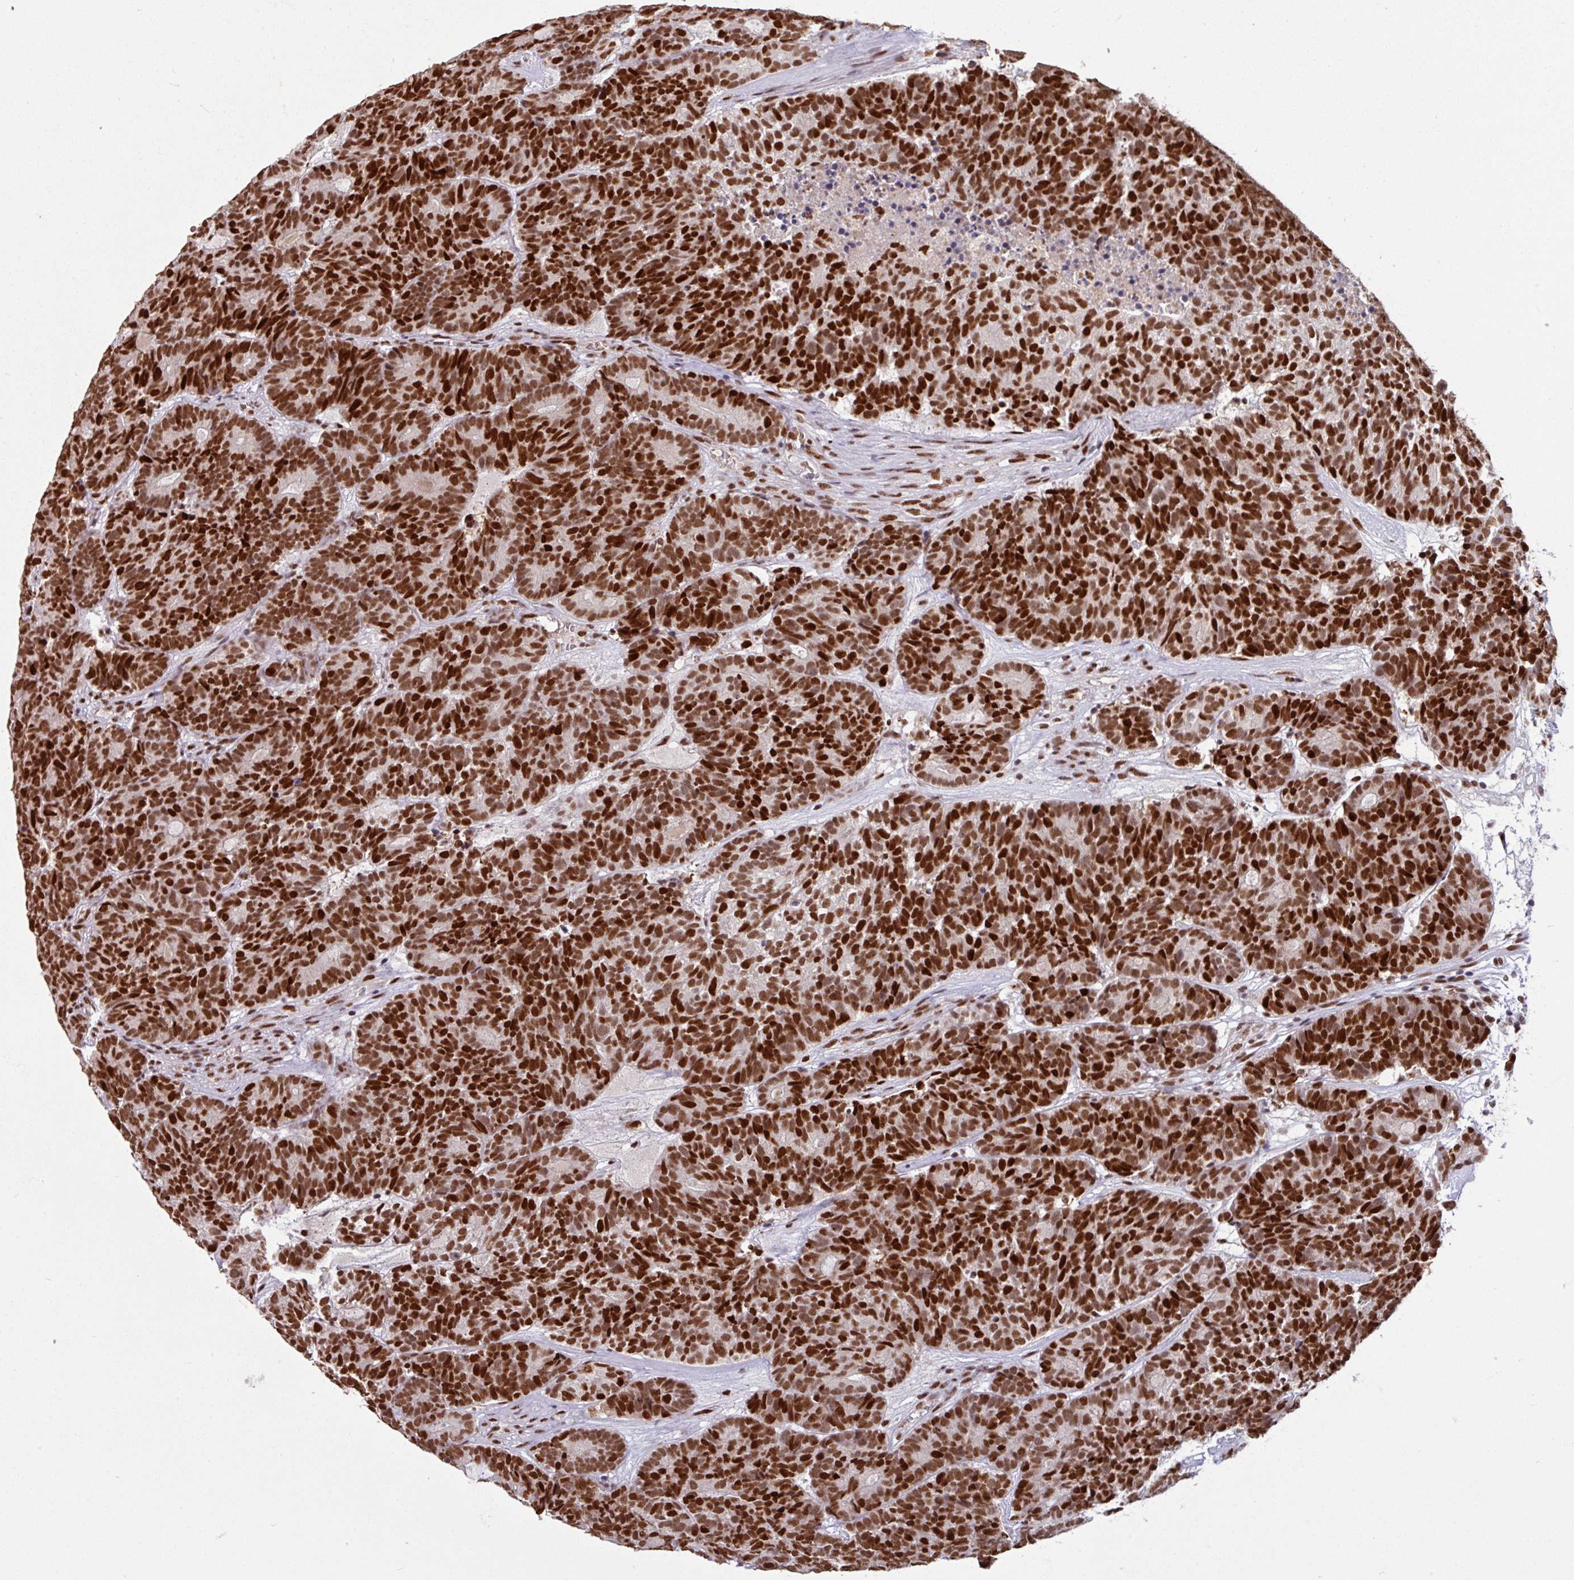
{"staining": {"intensity": "strong", "quantity": ">75%", "location": "nuclear"}, "tissue": "head and neck cancer", "cell_type": "Tumor cells", "image_type": "cancer", "snomed": [{"axis": "morphology", "description": "Adenocarcinoma, NOS"}, {"axis": "topography", "description": "Head-Neck"}], "caption": "Brown immunohistochemical staining in adenocarcinoma (head and neck) exhibits strong nuclear positivity in about >75% of tumor cells.", "gene": "TDG", "patient": {"sex": "female", "age": 81}}